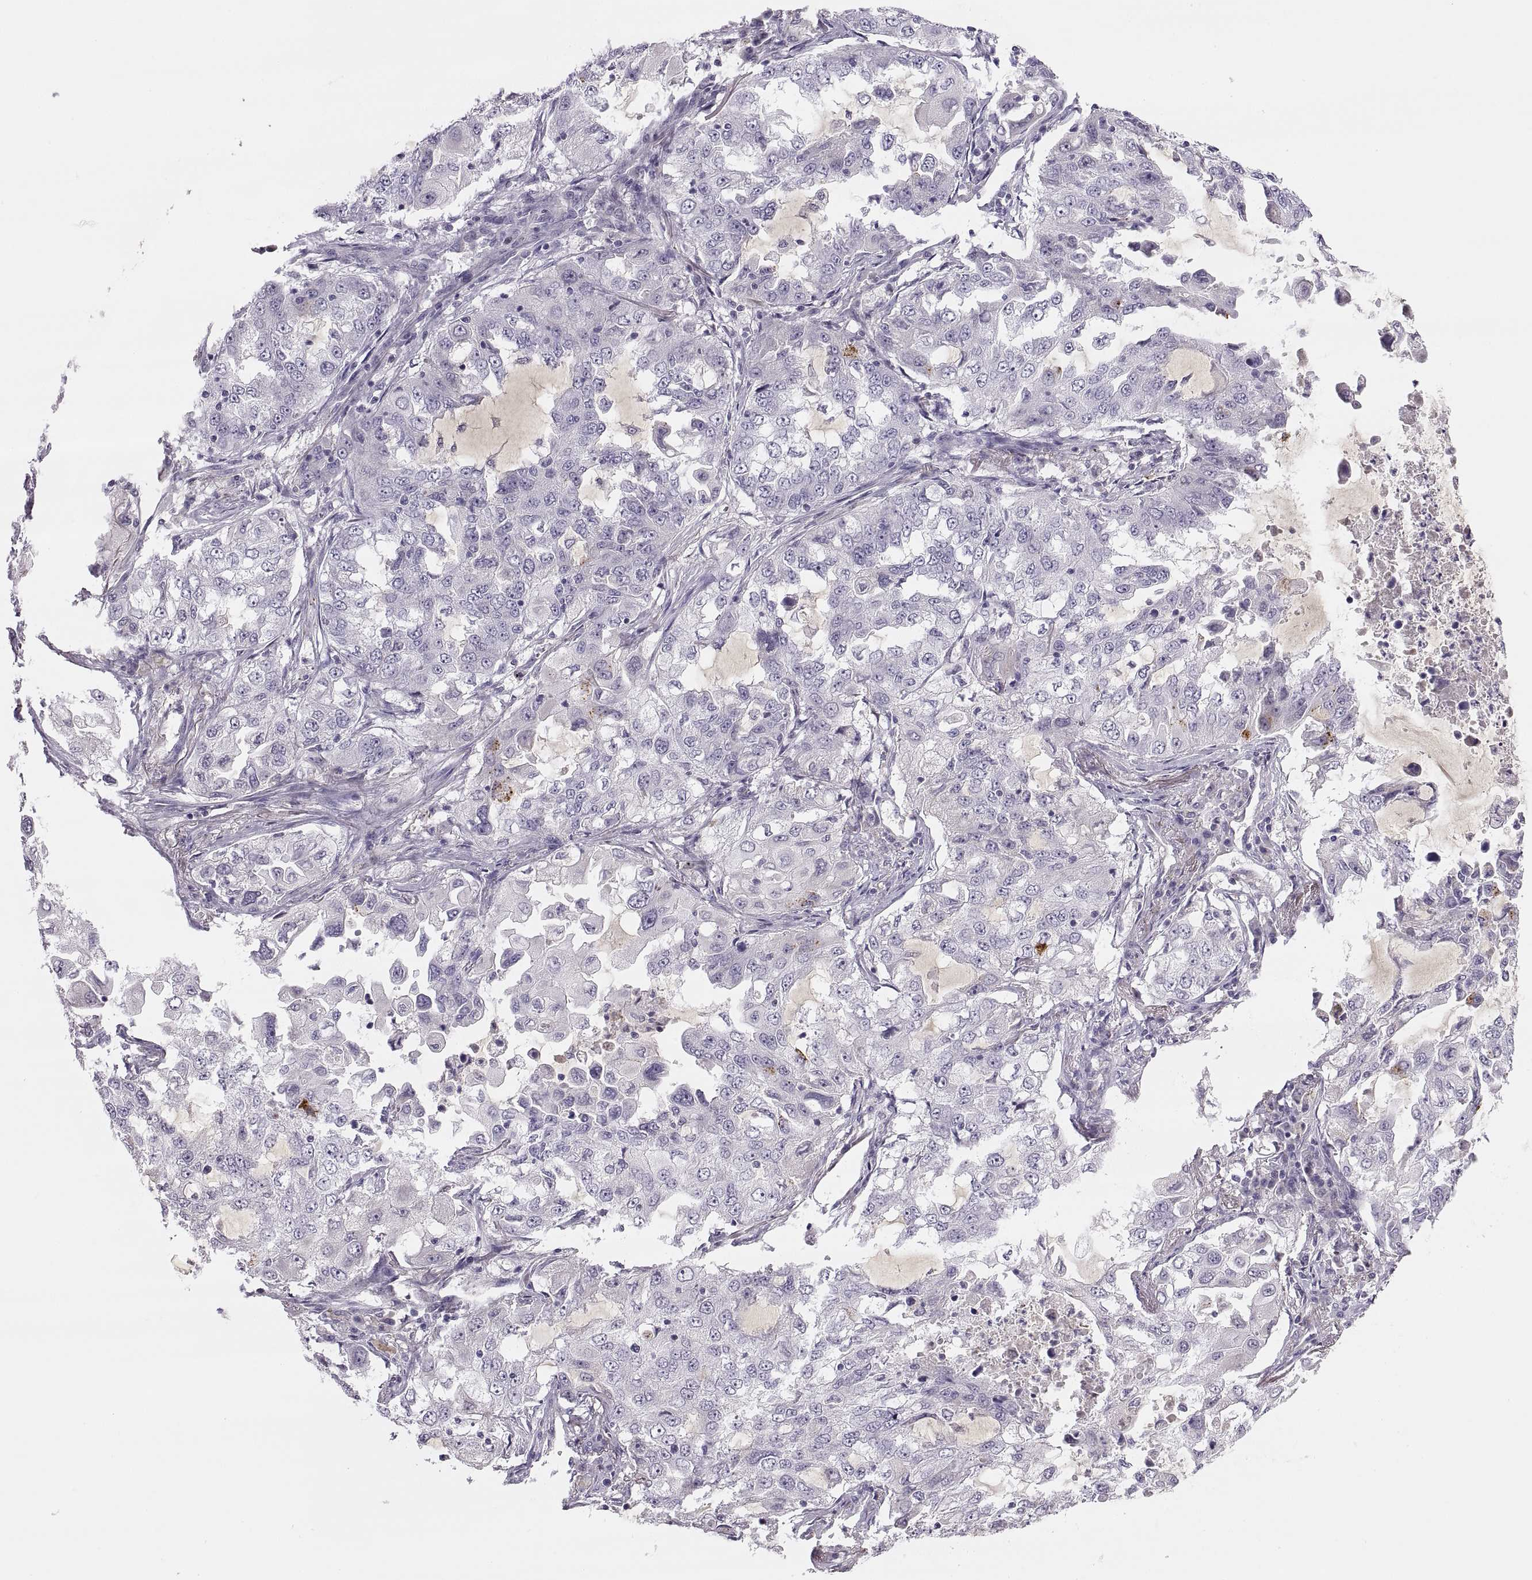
{"staining": {"intensity": "negative", "quantity": "none", "location": "none"}, "tissue": "lung cancer", "cell_type": "Tumor cells", "image_type": "cancer", "snomed": [{"axis": "morphology", "description": "Adenocarcinoma, NOS"}, {"axis": "topography", "description": "Lung"}], "caption": "IHC photomicrograph of neoplastic tissue: human adenocarcinoma (lung) stained with DAB (3,3'-diaminobenzidine) demonstrates no significant protein staining in tumor cells.", "gene": "CHCT1", "patient": {"sex": "female", "age": 61}}